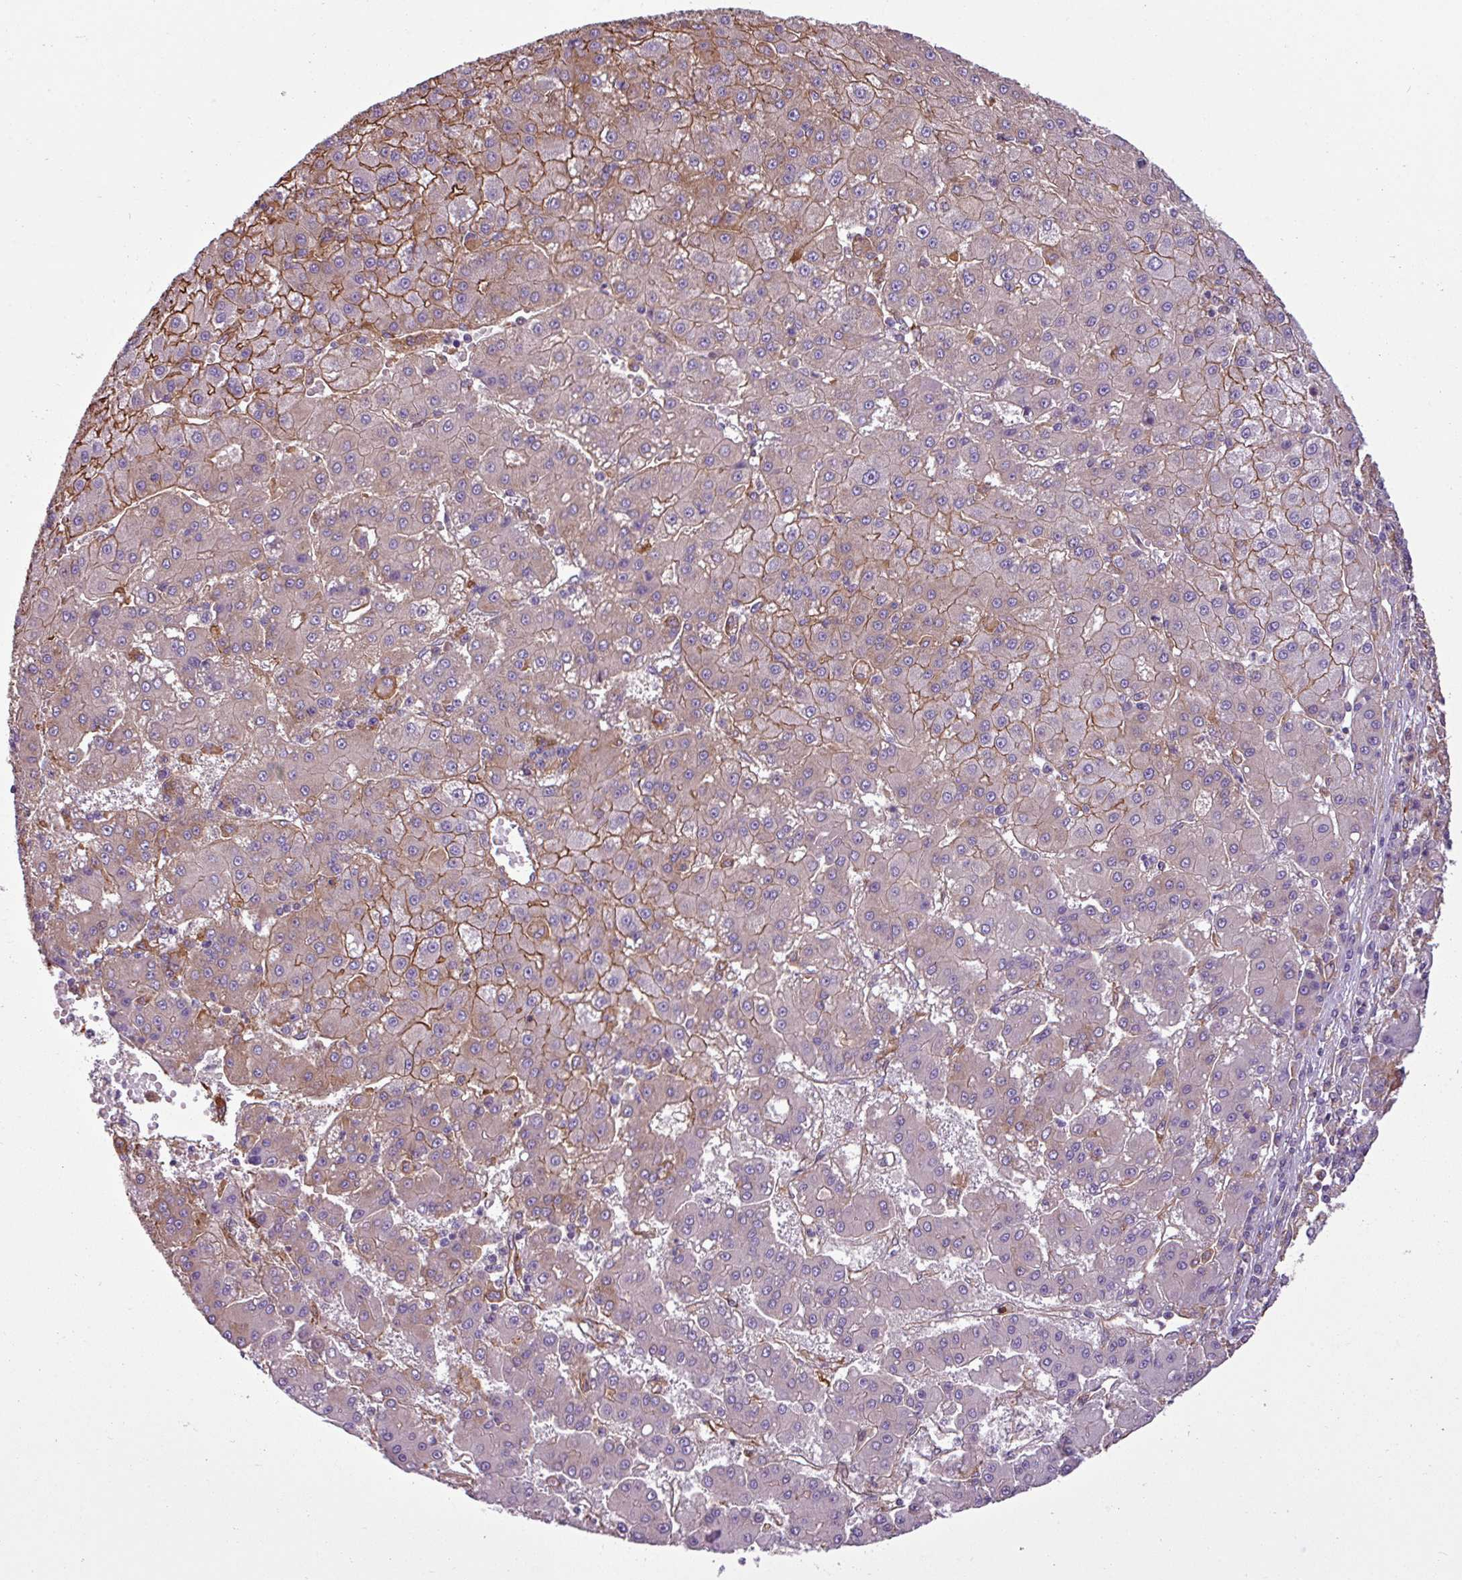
{"staining": {"intensity": "moderate", "quantity": "25%-75%", "location": "cytoplasmic/membranous"}, "tissue": "liver cancer", "cell_type": "Tumor cells", "image_type": "cancer", "snomed": [{"axis": "morphology", "description": "Carcinoma, Hepatocellular, NOS"}, {"axis": "topography", "description": "Liver"}], "caption": "Liver hepatocellular carcinoma was stained to show a protein in brown. There is medium levels of moderate cytoplasmic/membranous expression in about 25%-75% of tumor cells.", "gene": "PACSIN2", "patient": {"sex": "male", "age": 76}}